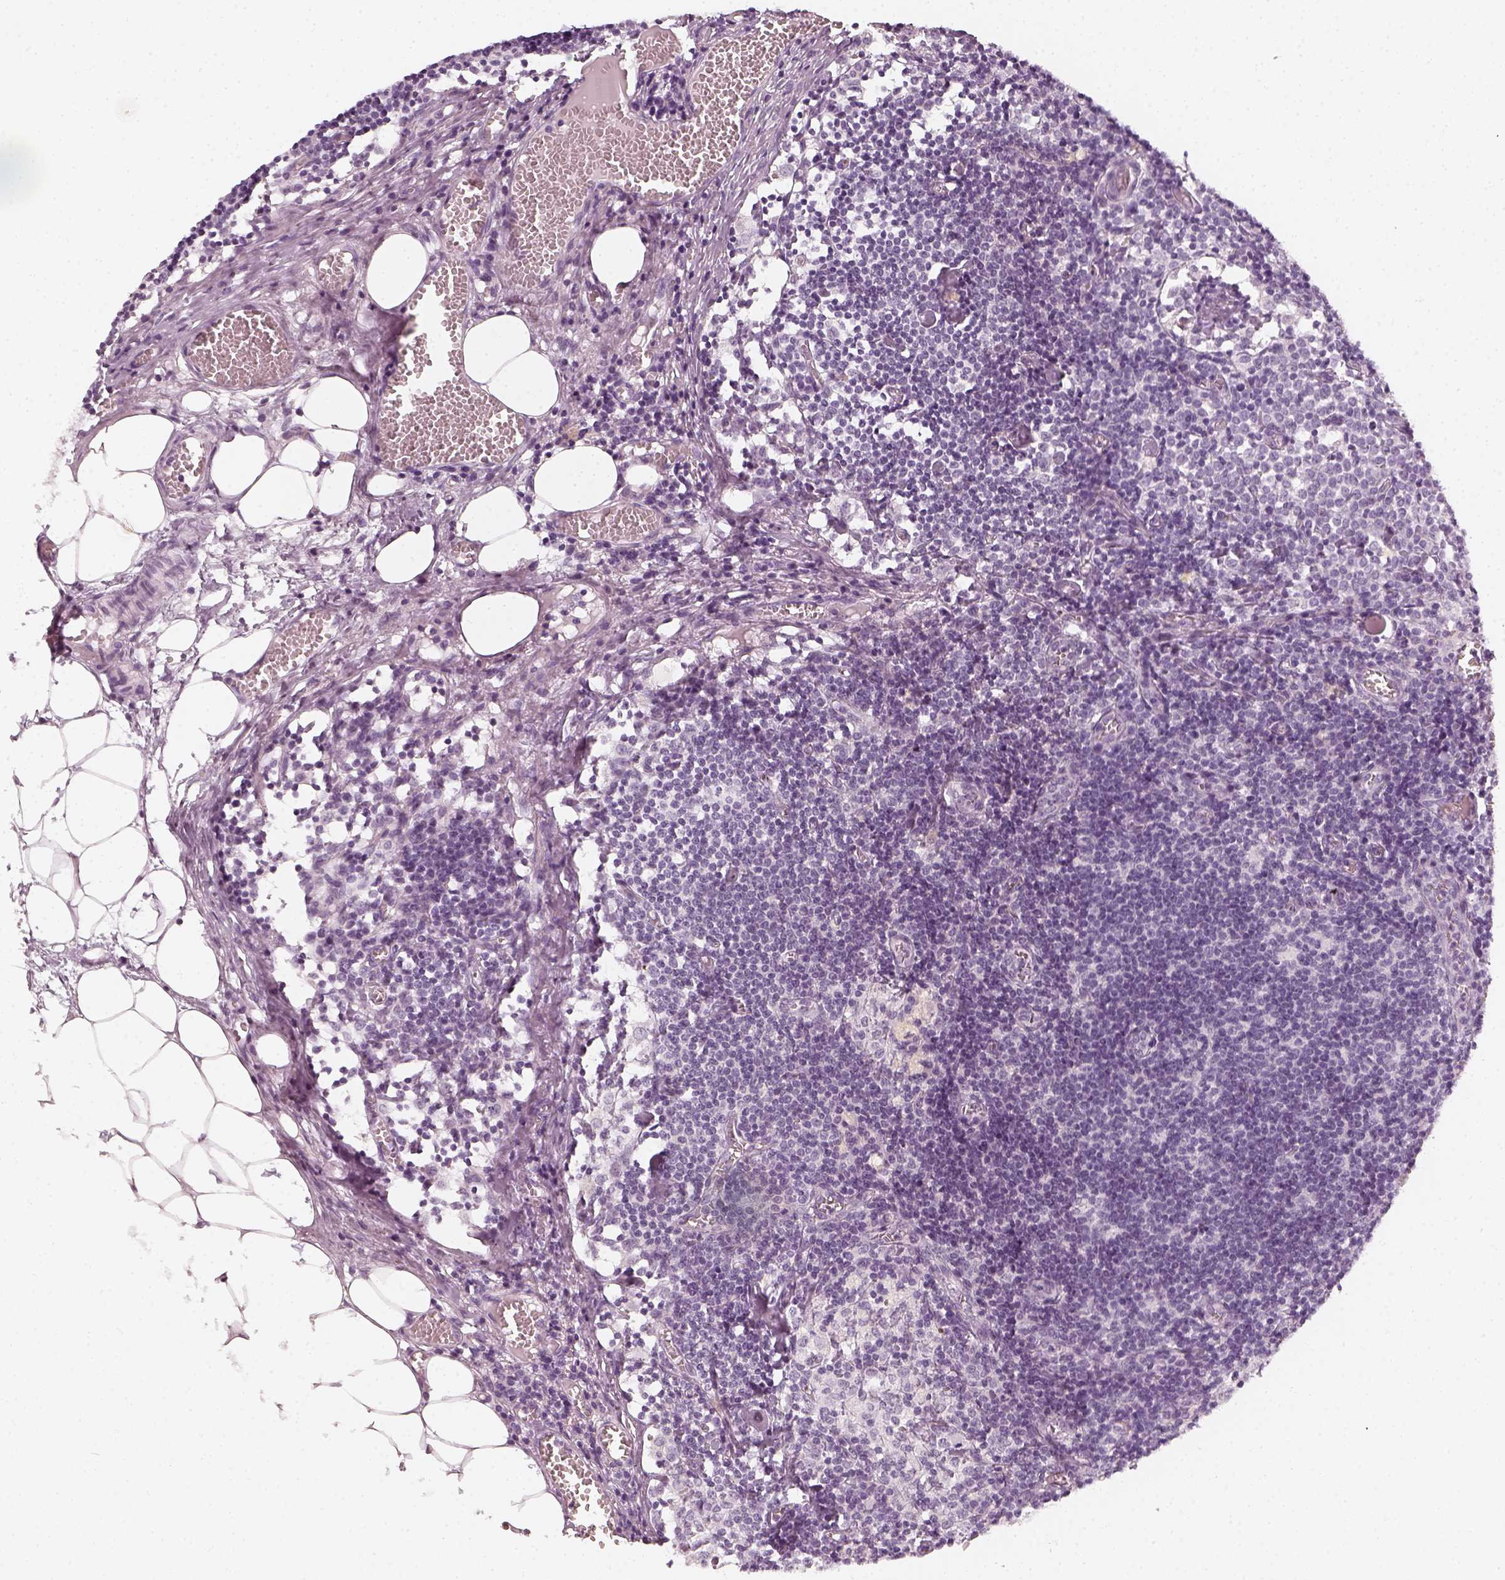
{"staining": {"intensity": "negative", "quantity": "none", "location": "none"}, "tissue": "lymph node", "cell_type": "Germinal center cells", "image_type": "normal", "snomed": [{"axis": "morphology", "description": "Normal tissue, NOS"}, {"axis": "topography", "description": "Lymph node"}], "caption": "IHC of unremarkable human lymph node demonstrates no expression in germinal center cells. (Brightfield microscopy of DAB (3,3'-diaminobenzidine) IHC at high magnification).", "gene": "KRTAP2", "patient": {"sex": "female", "age": 52}}